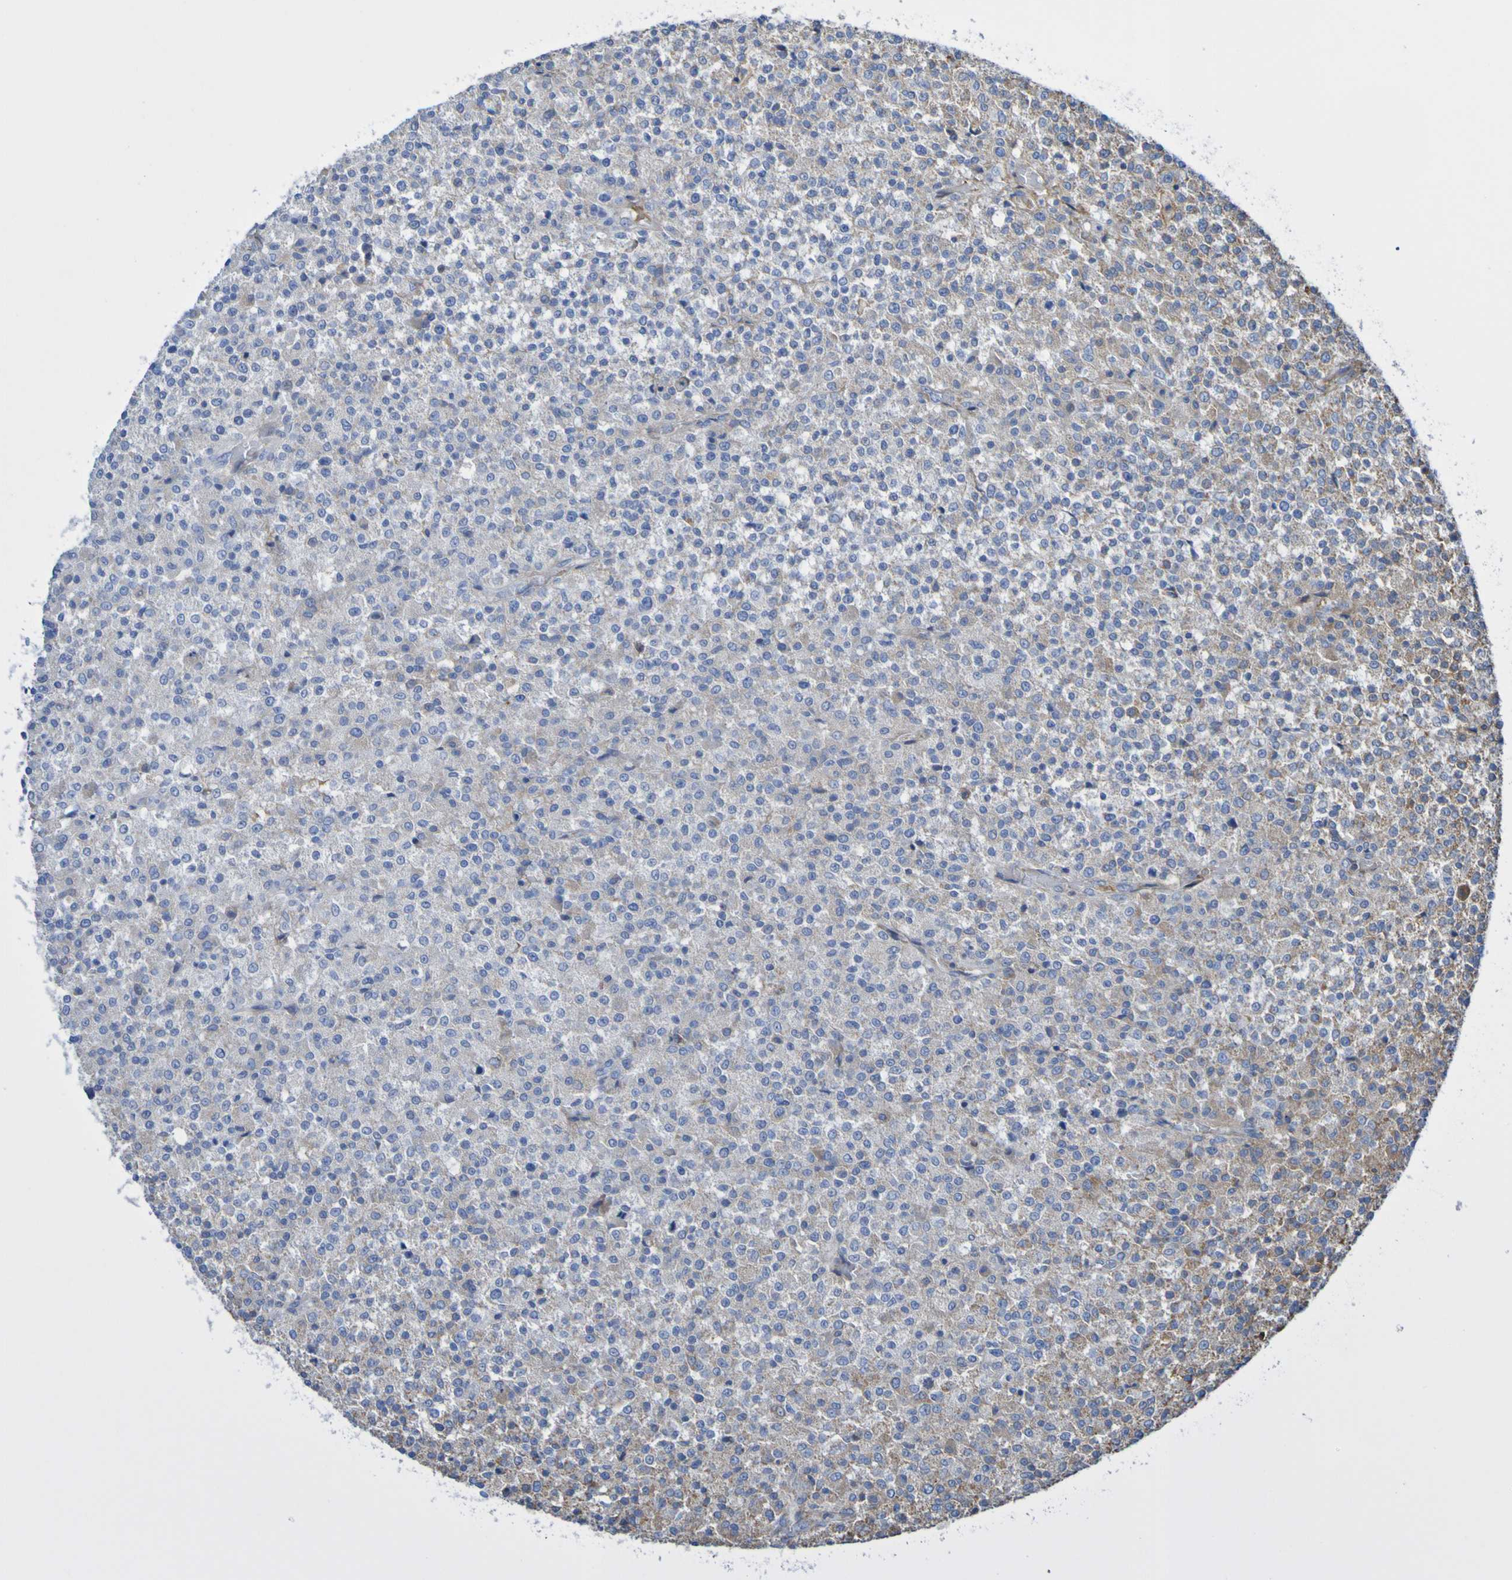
{"staining": {"intensity": "weak", "quantity": "<25%", "location": "cytoplasmic/membranous"}, "tissue": "testis cancer", "cell_type": "Tumor cells", "image_type": "cancer", "snomed": [{"axis": "morphology", "description": "Seminoma, NOS"}, {"axis": "topography", "description": "Testis"}], "caption": "High power microscopy photomicrograph of an IHC image of testis cancer, revealing no significant staining in tumor cells.", "gene": "CNTN2", "patient": {"sex": "male", "age": 59}}